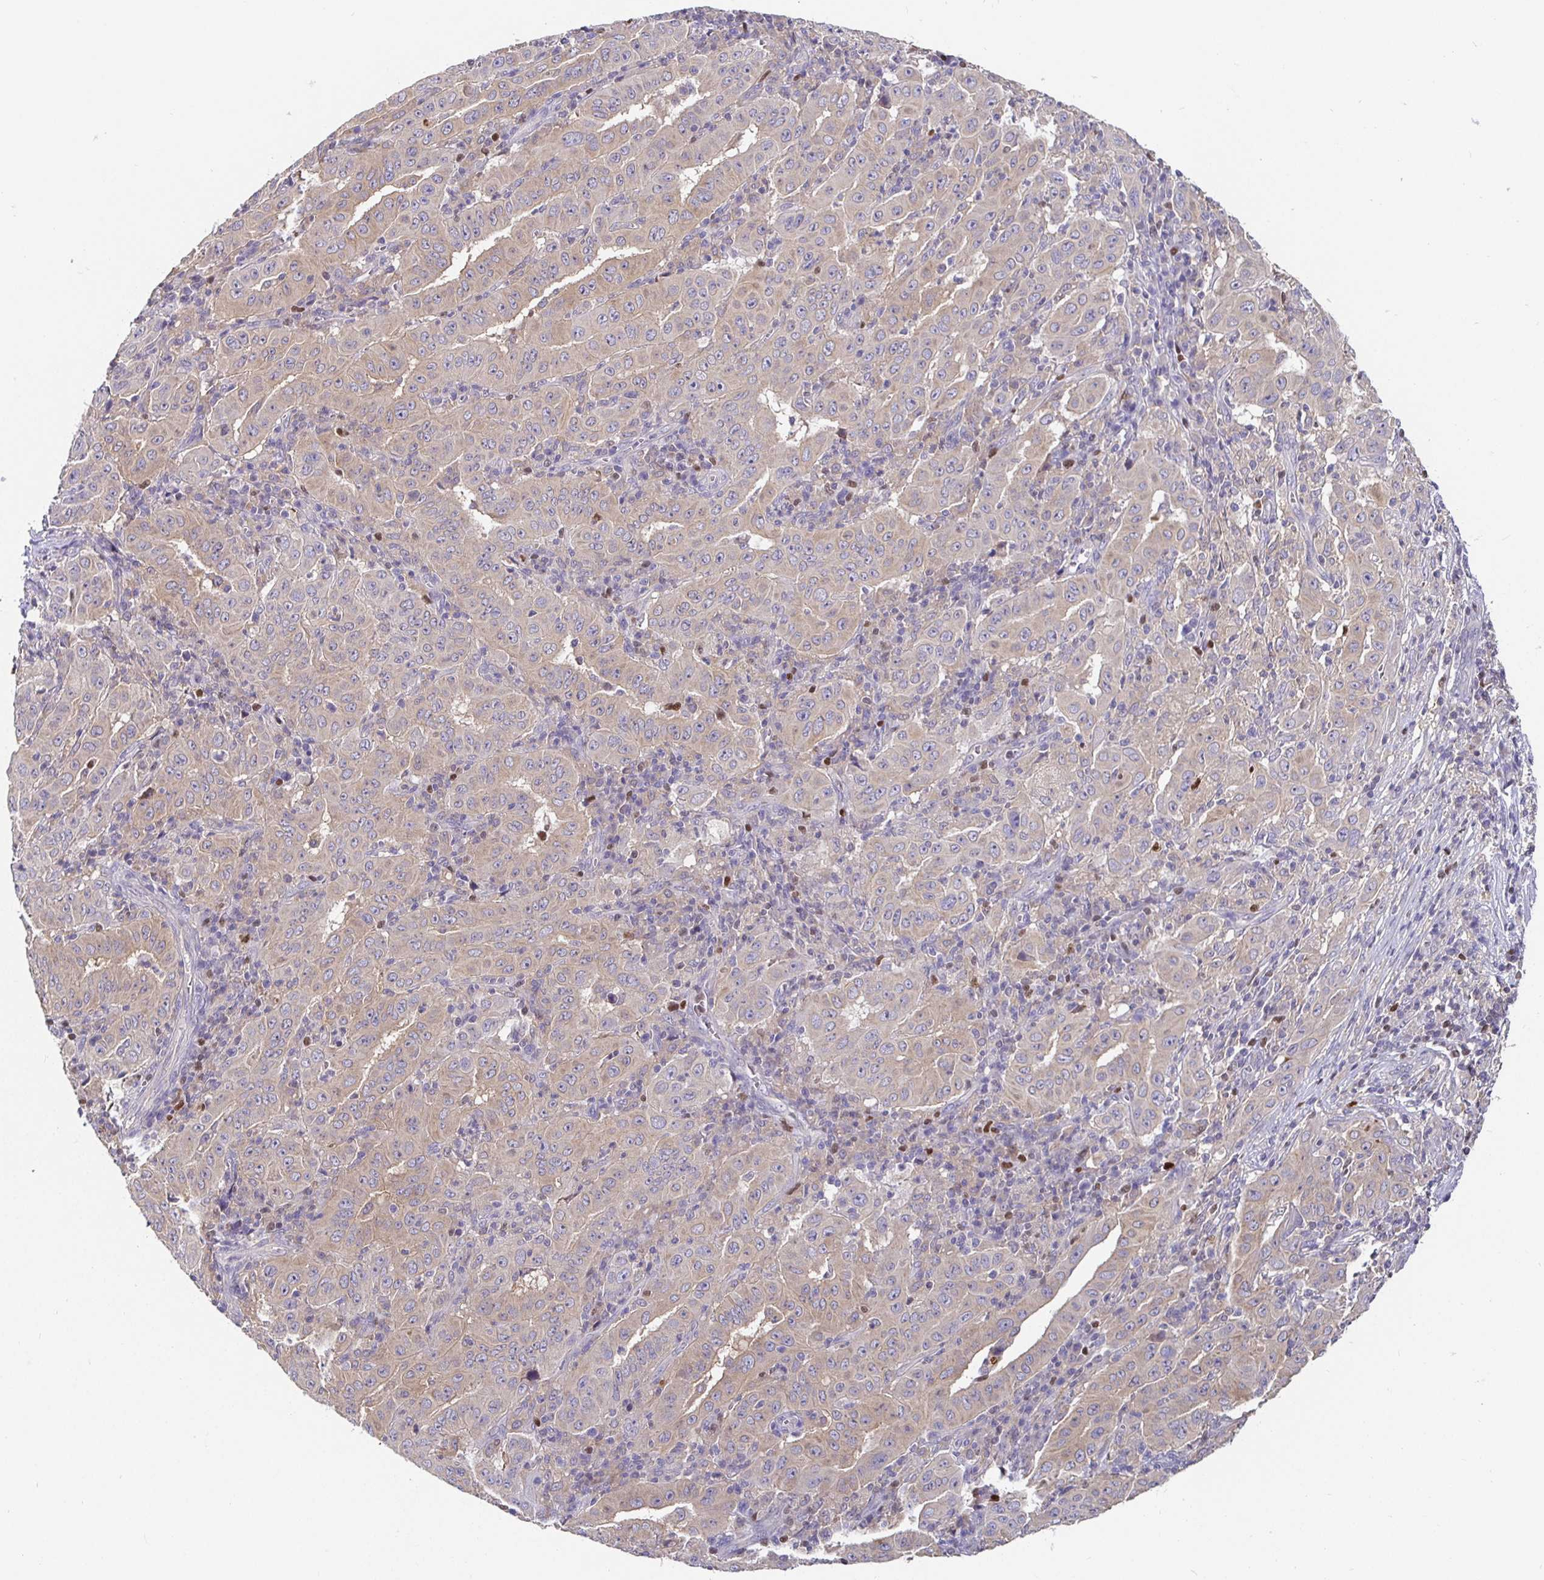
{"staining": {"intensity": "weak", "quantity": "25%-75%", "location": "cytoplasmic/membranous"}, "tissue": "pancreatic cancer", "cell_type": "Tumor cells", "image_type": "cancer", "snomed": [{"axis": "morphology", "description": "Adenocarcinoma, NOS"}, {"axis": "topography", "description": "Pancreas"}], "caption": "Immunohistochemical staining of human pancreatic cancer exhibits weak cytoplasmic/membranous protein positivity in approximately 25%-75% of tumor cells.", "gene": "SATB1", "patient": {"sex": "male", "age": 63}}